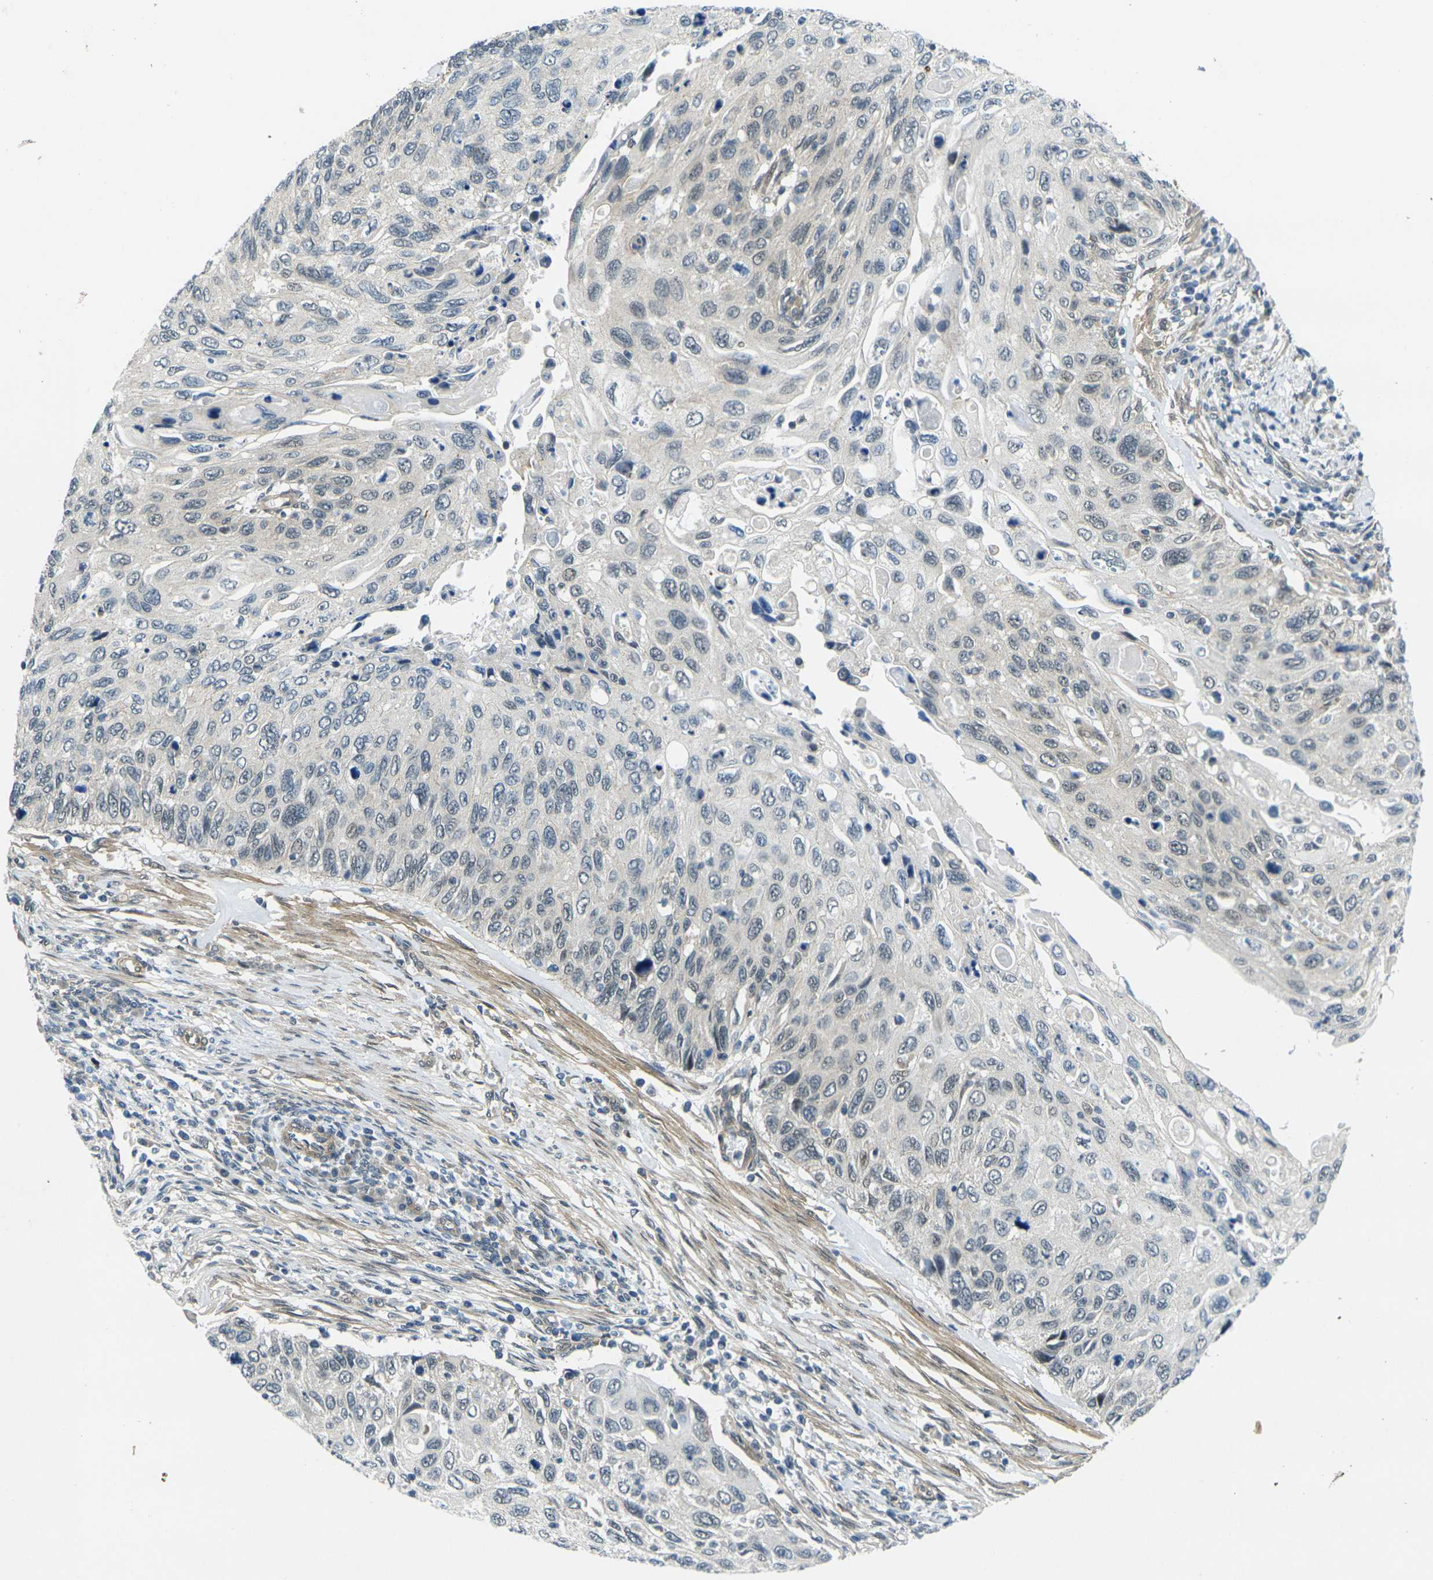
{"staining": {"intensity": "weak", "quantity": "<25%", "location": "nuclear"}, "tissue": "cervical cancer", "cell_type": "Tumor cells", "image_type": "cancer", "snomed": [{"axis": "morphology", "description": "Squamous cell carcinoma, NOS"}, {"axis": "topography", "description": "Cervix"}], "caption": "A histopathology image of cervical cancer (squamous cell carcinoma) stained for a protein shows no brown staining in tumor cells. The staining was performed using DAB to visualize the protein expression in brown, while the nuclei were stained in blue with hematoxylin (Magnification: 20x).", "gene": "KCTD10", "patient": {"sex": "female", "age": 70}}